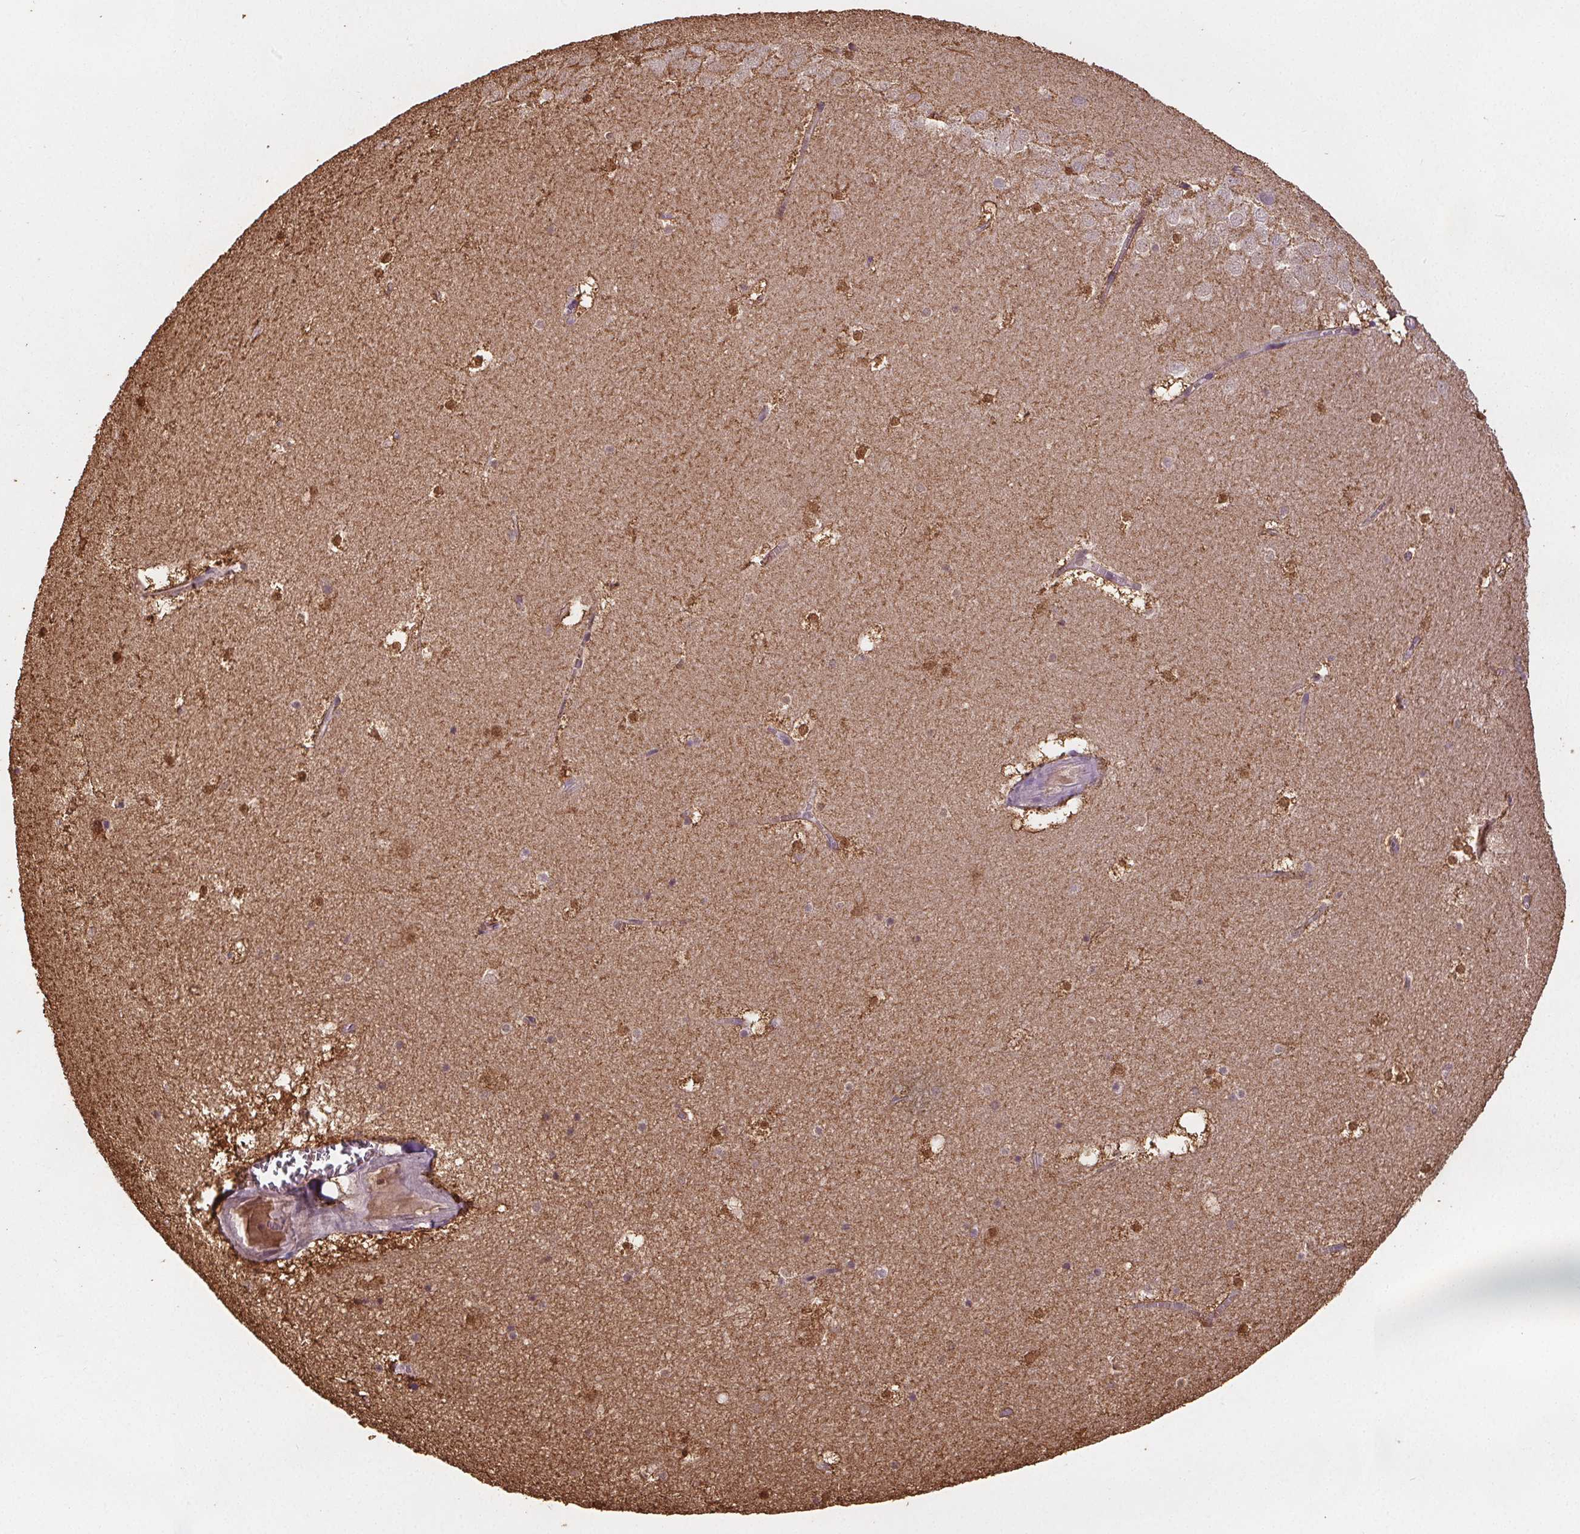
{"staining": {"intensity": "moderate", "quantity": "<25%", "location": "nuclear"}, "tissue": "hippocampus", "cell_type": "Glial cells", "image_type": "normal", "snomed": [{"axis": "morphology", "description": "Normal tissue, NOS"}, {"axis": "topography", "description": "Hippocampus"}], "caption": "Immunohistochemistry (IHC) of normal hippocampus displays low levels of moderate nuclear positivity in approximately <25% of glial cells.", "gene": "ENO1", "patient": {"sex": "male", "age": 45}}